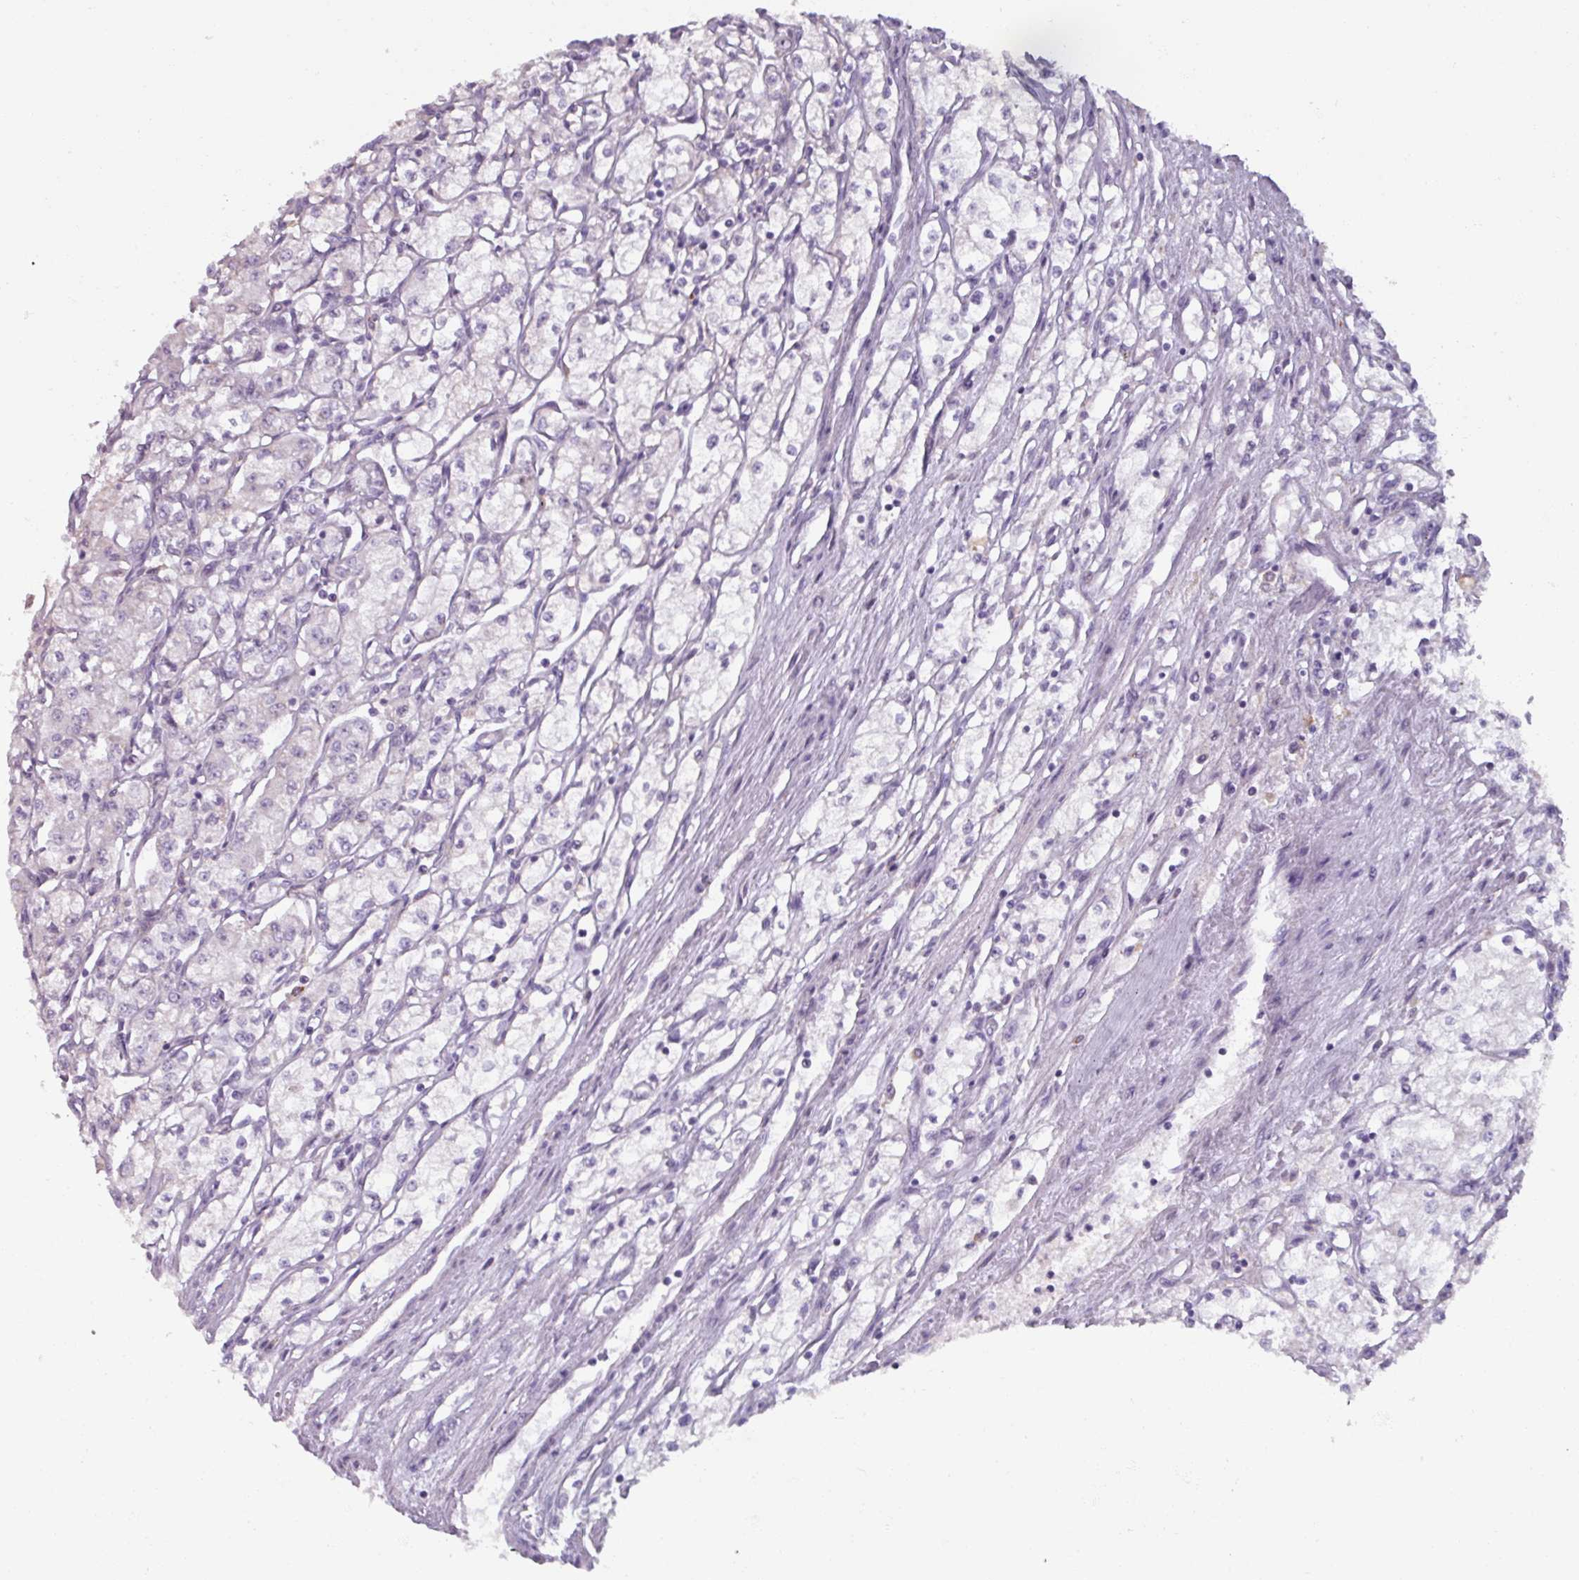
{"staining": {"intensity": "negative", "quantity": "none", "location": "none"}, "tissue": "renal cancer", "cell_type": "Tumor cells", "image_type": "cancer", "snomed": [{"axis": "morphology", "description": "Adenocarcinoma, NOS"}, {"axis": "topography", "description": "Kidney"}], "caption": "A histopathology image of adenocarcinoma (renal) stained for a protein shows no brown staining in tumor cells. (DAB (3,3'-diaminobenzidine) immunohistochemistry (IHC), high magnification).", "gene": "SPESP1", "patient": {"sex": "male", "age": 59}}